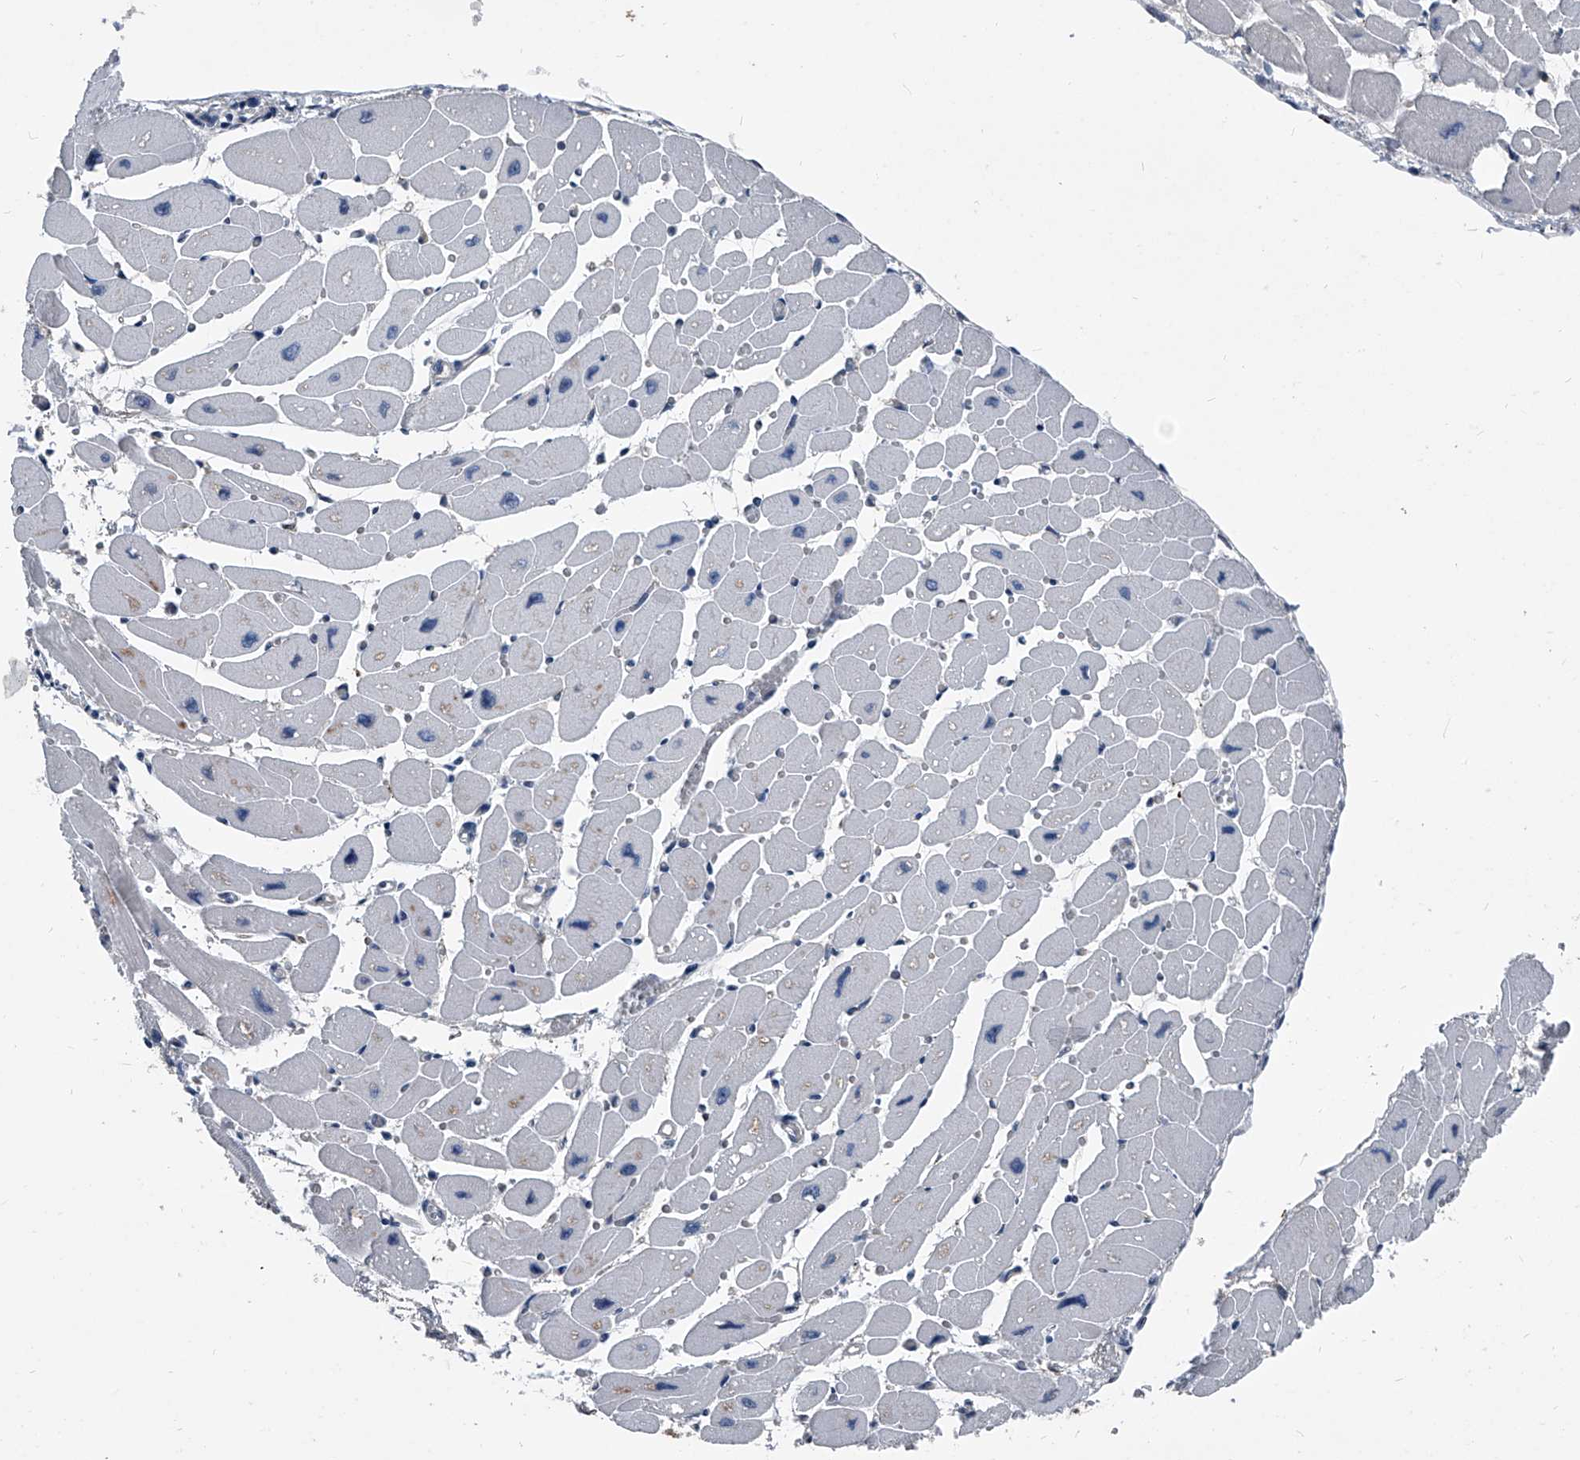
{"staining": {"intensity": "negative", "quantity": "none", "location": "none"}, "tissue": "heart muscle", "cell_type": "Cardiomyocytes", "image_type": "normal", "snomed": [{"axis": "morphology", "description": "Normal tissue, NOS"}, {"axis": "topography", "description": "Heart"}], "caption": "Histopathology image shows no significant protein expression in cardiomyocytes of normal heart muscle. (Stains: DAB IHC with hematoxylin counter stain, Microscopy: brightfield microscopy at high magnification).", "gene": "MEN1", "patient": {"sex": "female", "age": 54}}